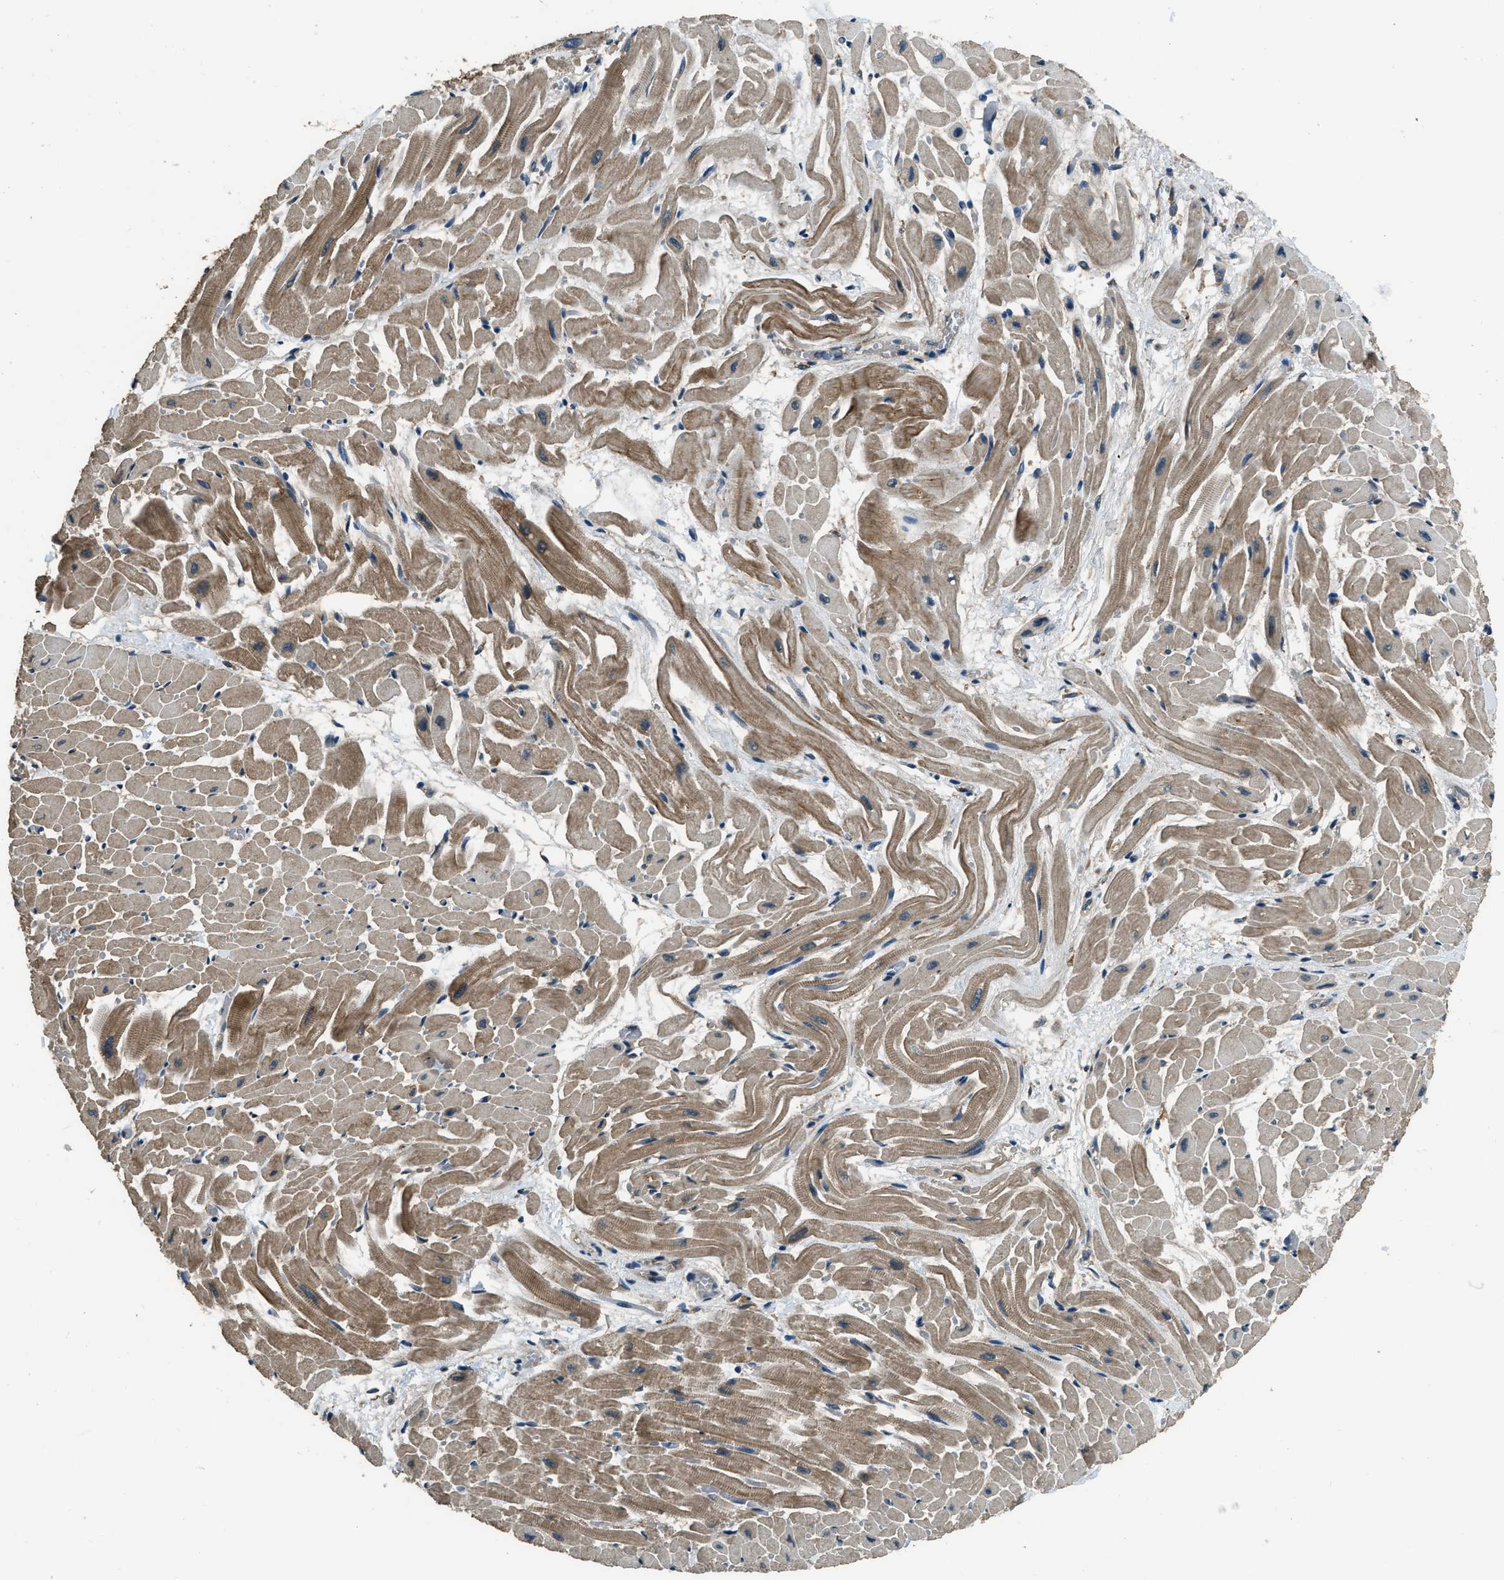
{"staining": {"intensity": "moderate", "quantity": ">75%", "location": "cytoplasmic/membranous"}, "tissue": "heart muscle", "cell_type": "Cardiomyocytes", "image_type": "normal", "snomed": [{"axis": "morphology", "description": "Normal tissue, NOS"}, {"axis": "topography", "description": "Heart"}], "caption": "Immunohistochemical staining of benign heart muscle demonstrates >75% levels of moderate cytoplasmic/membranous protein staining in about >75% of cardiomyocytes.", "gene": "NUDCD3", "patient": {"sex": "male", "age": 45}}